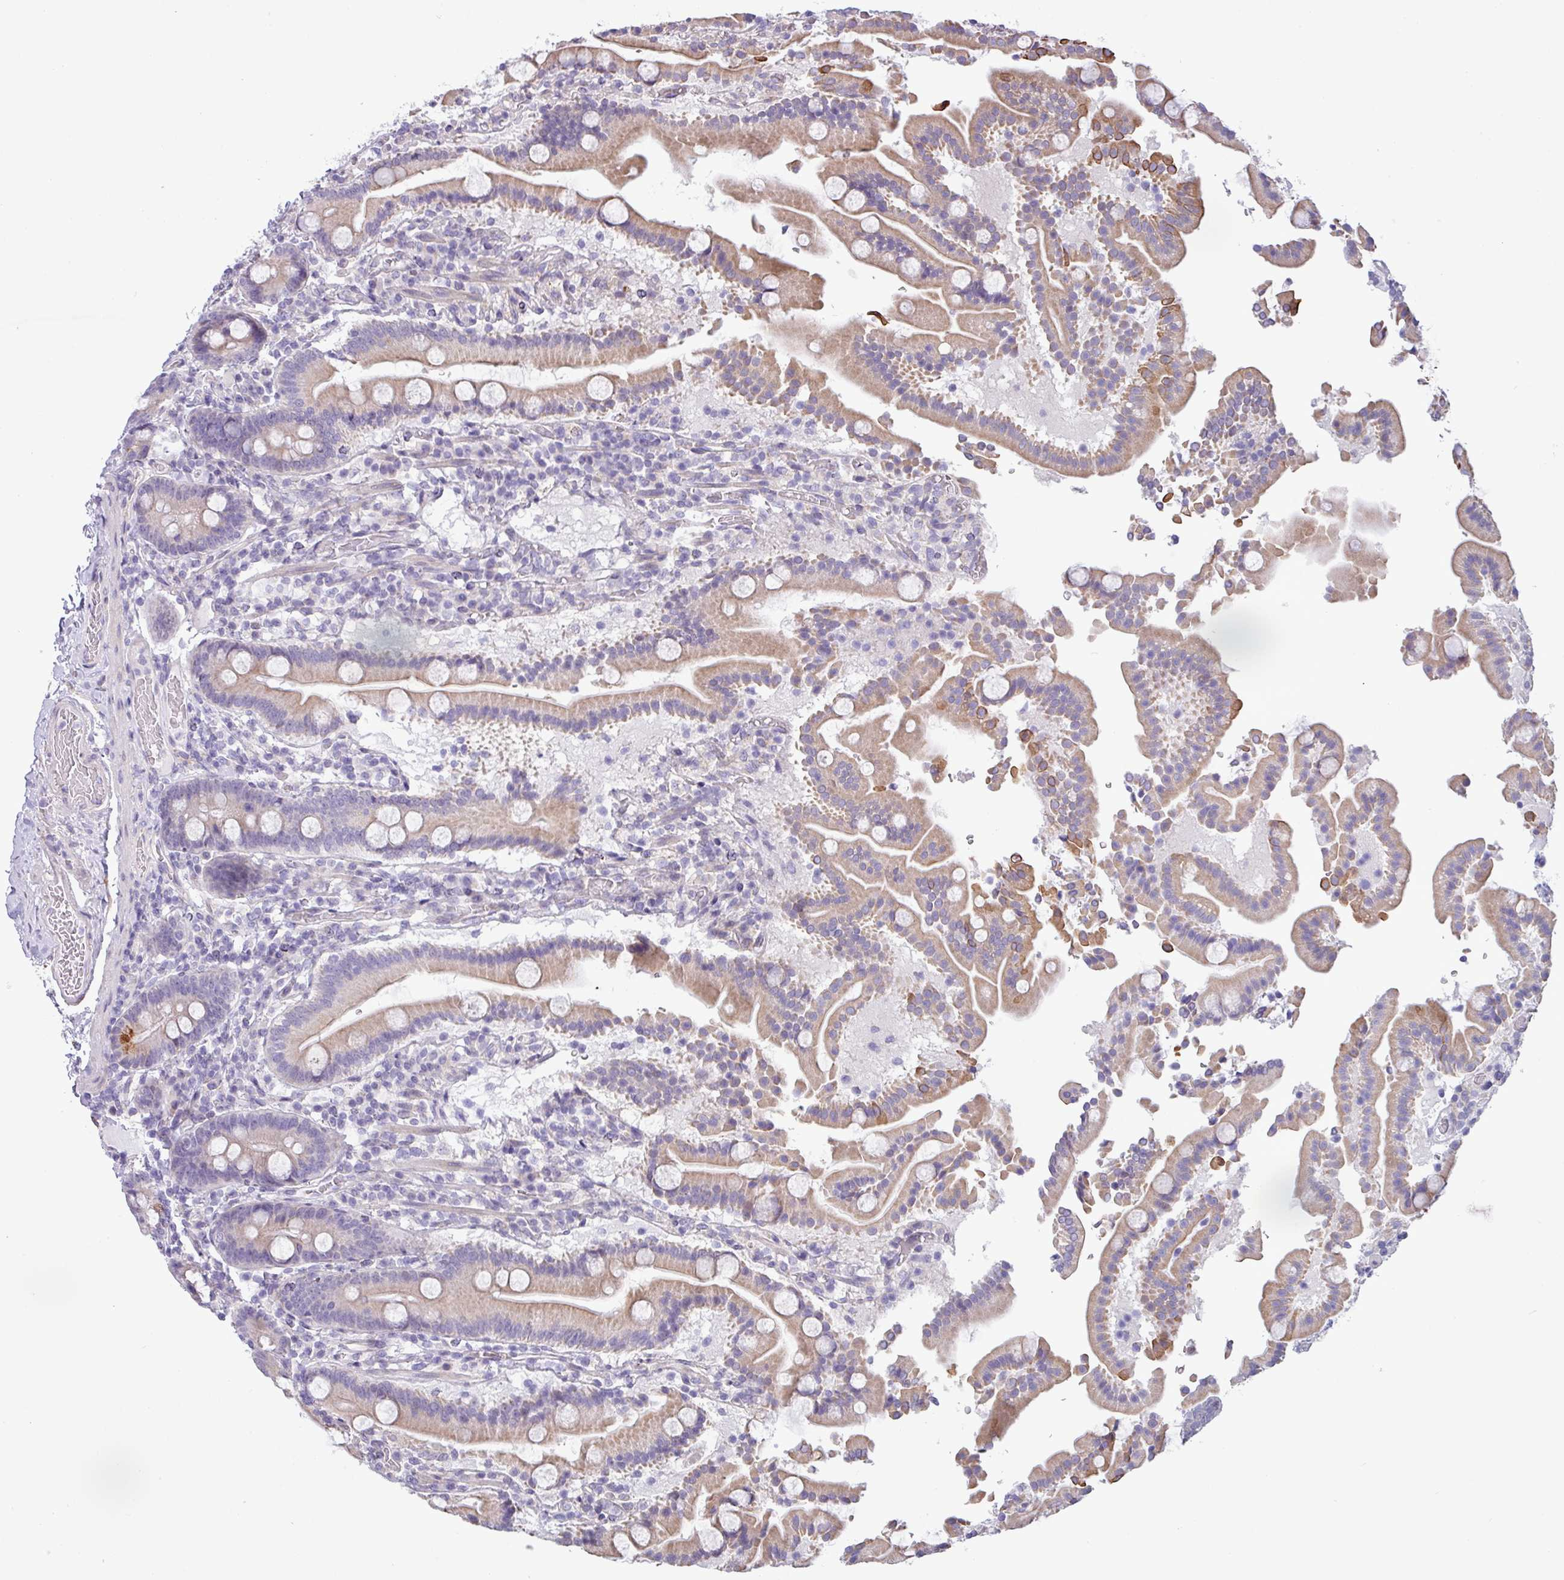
{"staining": {"intensity": "moderate", "quantity": "25%-75%", "location": "cytoplasmic/membranous"}, "tissue": "duodenum", "cell_type": "Glandular cells", "image_type": "normal", "snomed": [{"axis": "morphology", "description": "Normal tissue, NOS"}, {"axis": "topography", "description": "Duodenum"}], "caption": "The image exhibits immunohistochemical staining of benign duodenum. There is moderate cytoplasmic/membranous staining is present in about 25%-75% of glandular cells.", "gene": "IRGC", "patient": {"sex": "male", "age": 55}}